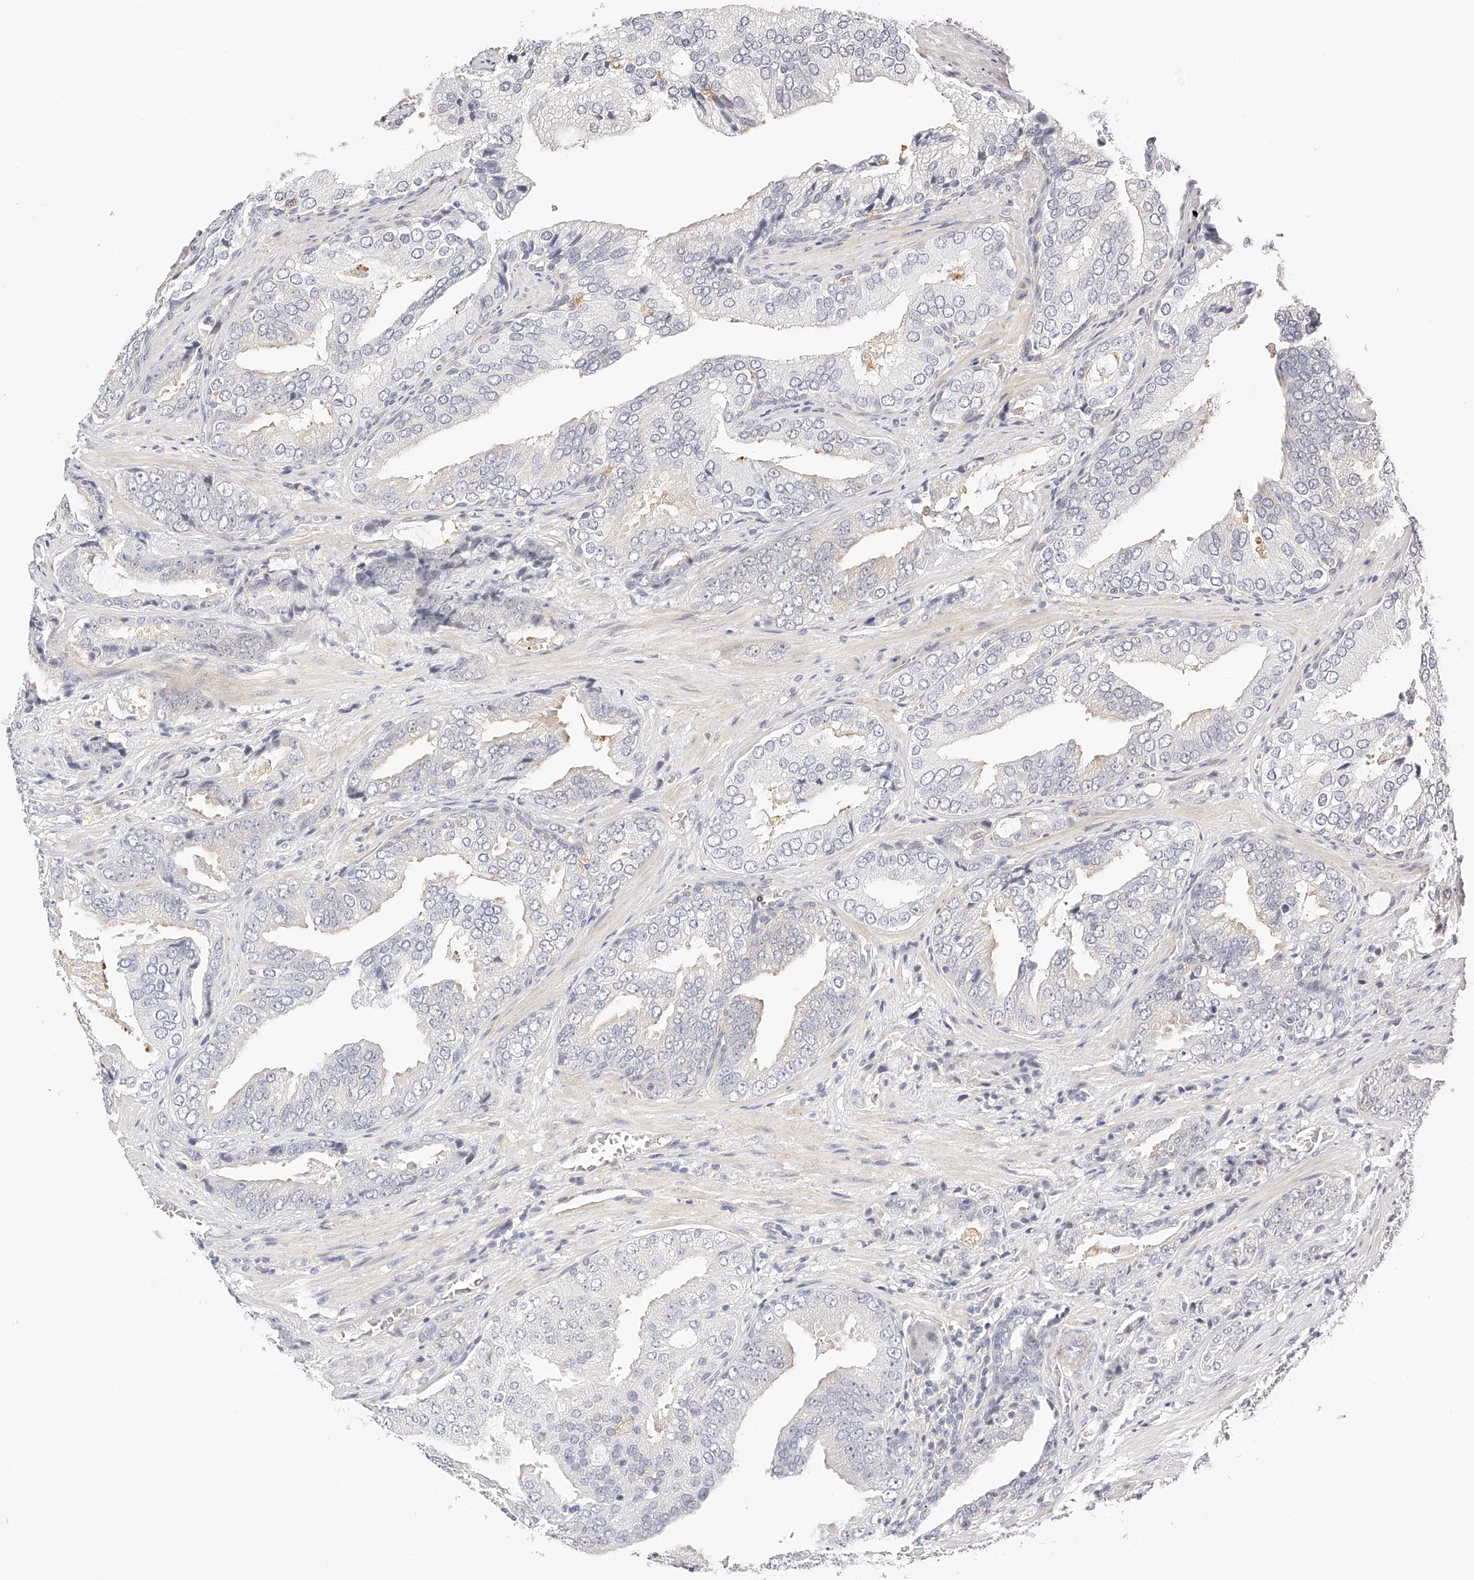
{"staining": {"intensity": "negative", "quantity": "none", "location": "none"}, "tissue": "prostate cancer", "cell_type": "Tumor cells", "image_type": "cancer", "snomed": [{"axis": "morphology", "description": "Adenocarcinoma, Low grade"}, {"axis": "topography", "description": "Prostate"}], "caption": "High power microscopy histopathology image of an IHC photomicrograph of prostate cancer, revealing no significant staining in tumor cells.", "gene": "SYNC", "patient": {"sex": "male", "age": 67}}